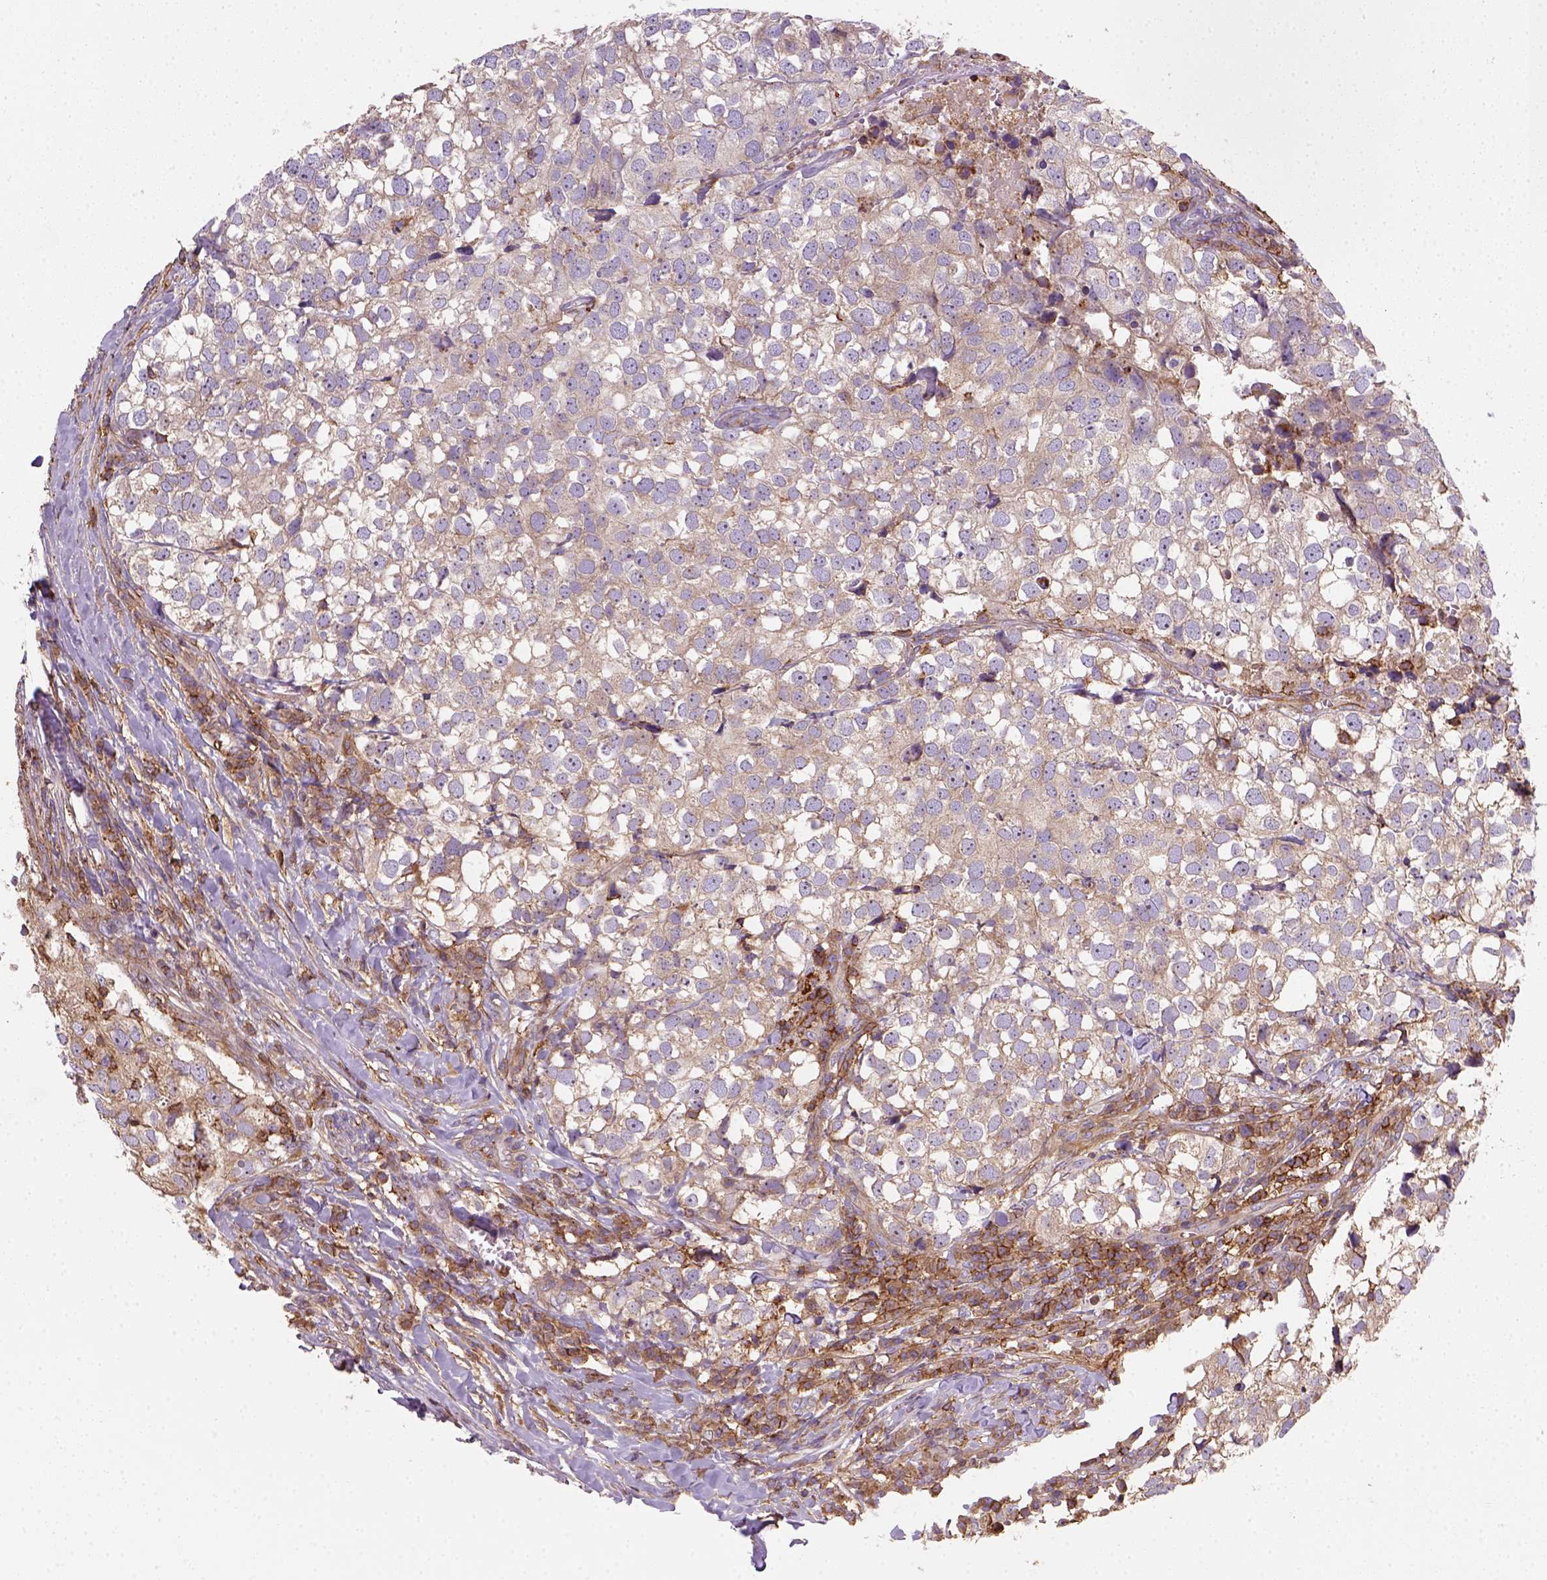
{"staining": {"intensity": "moderate", "quantity": "<25%", "location": "cytoplasmic/membranous"}, "tissue": "breast cancer", "cell_type": "Tumor cells", "image_type": "cancer", "snomed": [{"axis": "morphology", "description": "Duct carcinoma"}, {"axis": "topography", "description": "Breast"}], "caption": "A high-resolution micrograph shows IHC staining of breast cancer (infiltrating ductal carcinoma), which shows moderate cytoplasmic/membranous staining in approximately <25% of tumor cells.", "gene": "GPRC5D", "patient": {"sex": "female", "age": 30}}